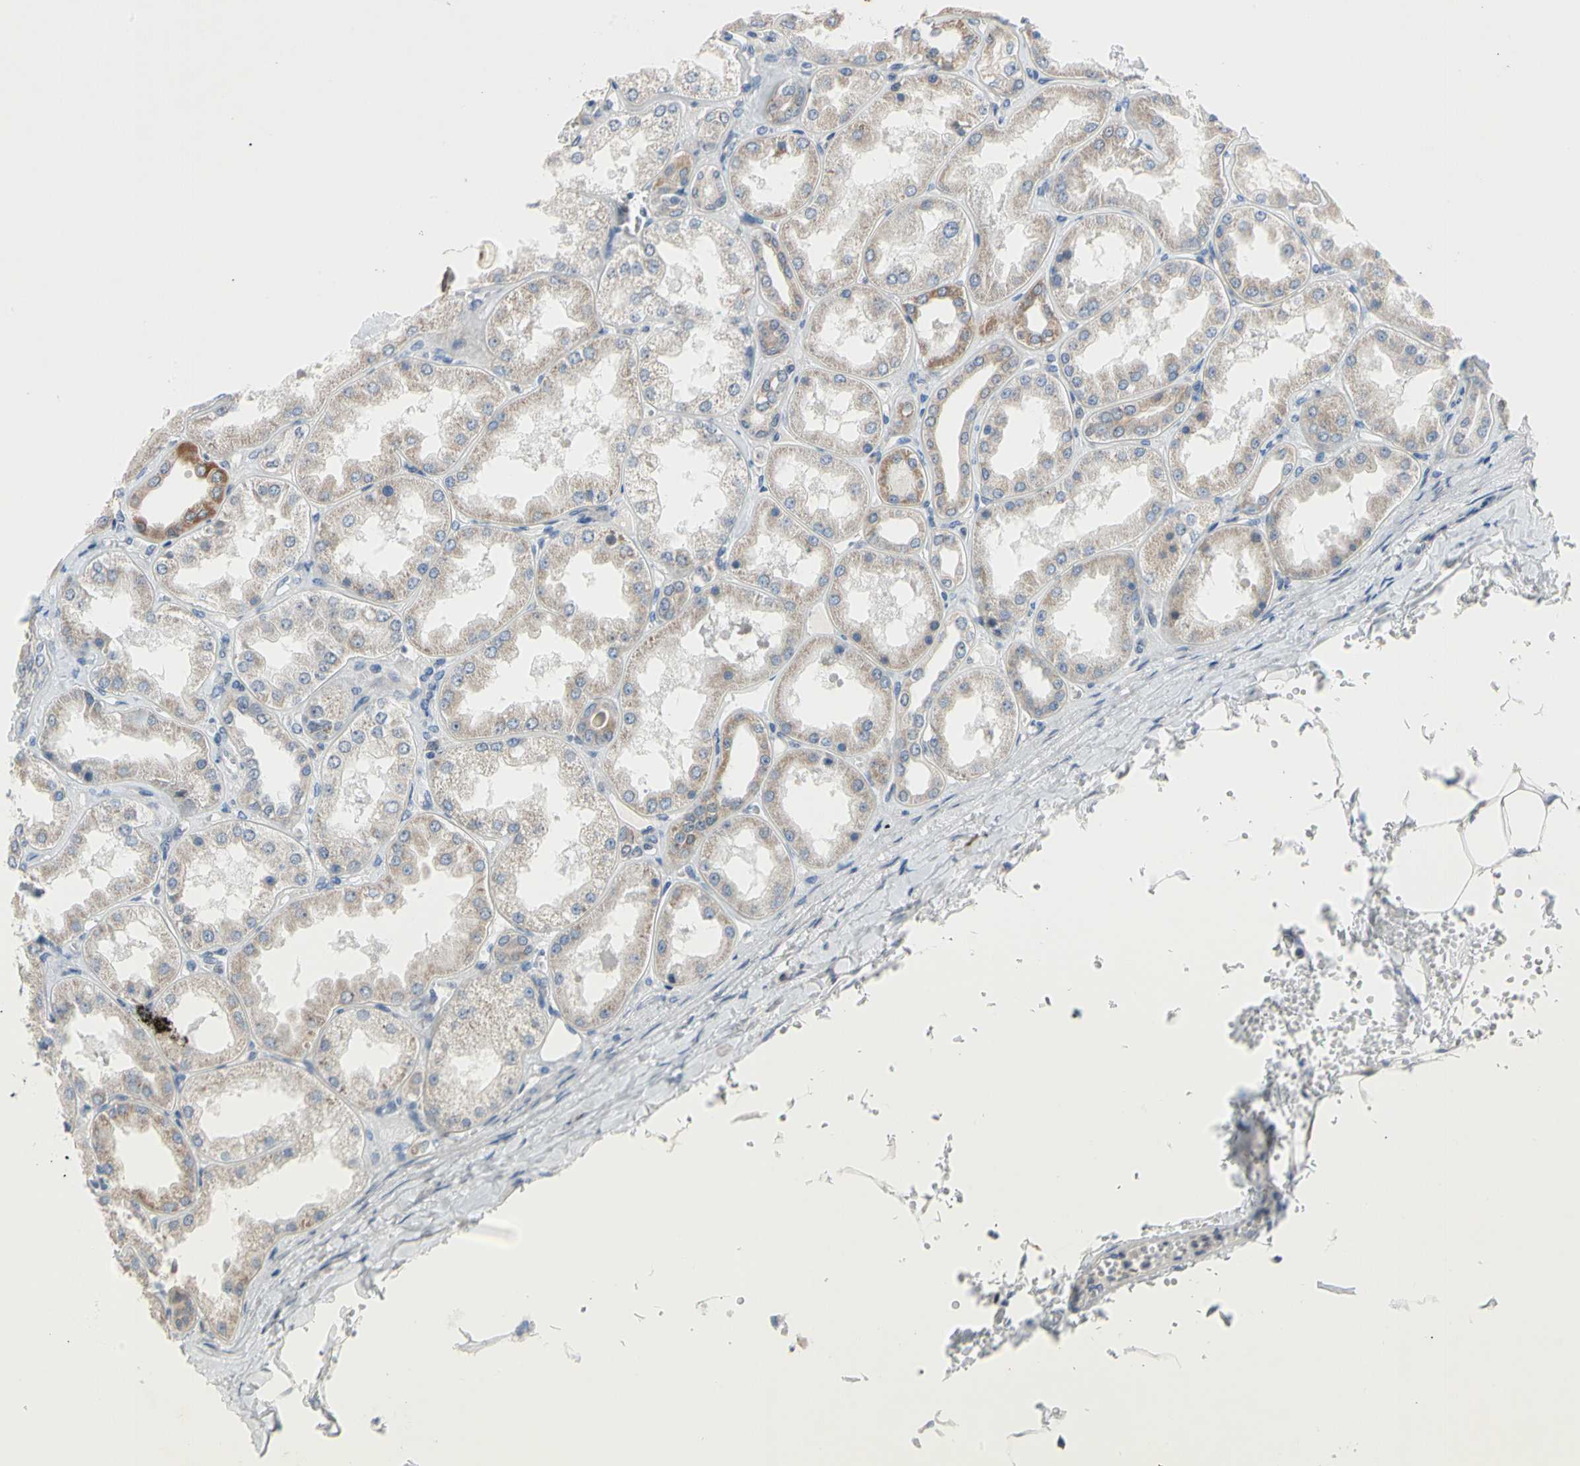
{"staining": {"intensity": "weak", "quantity": "25%-75%", "location": "cytoplasmic/membranous"}, "tissue": "kidney", "cell_type": "Cells in glomeruli", "image_type": "normal", "snomed": [{"axis": "morphology", "description": "Normal tissue, NOS"}, {"axis": "topography", "description": "Kidney"}], "caption": "Protein staining exhibits weak cytoplasmic/membranous expression in about 25%-75% of cells in glomeruli in benign kidney.", "gene": "MARK1", "patient": {"sex": "female", "age": 56}}